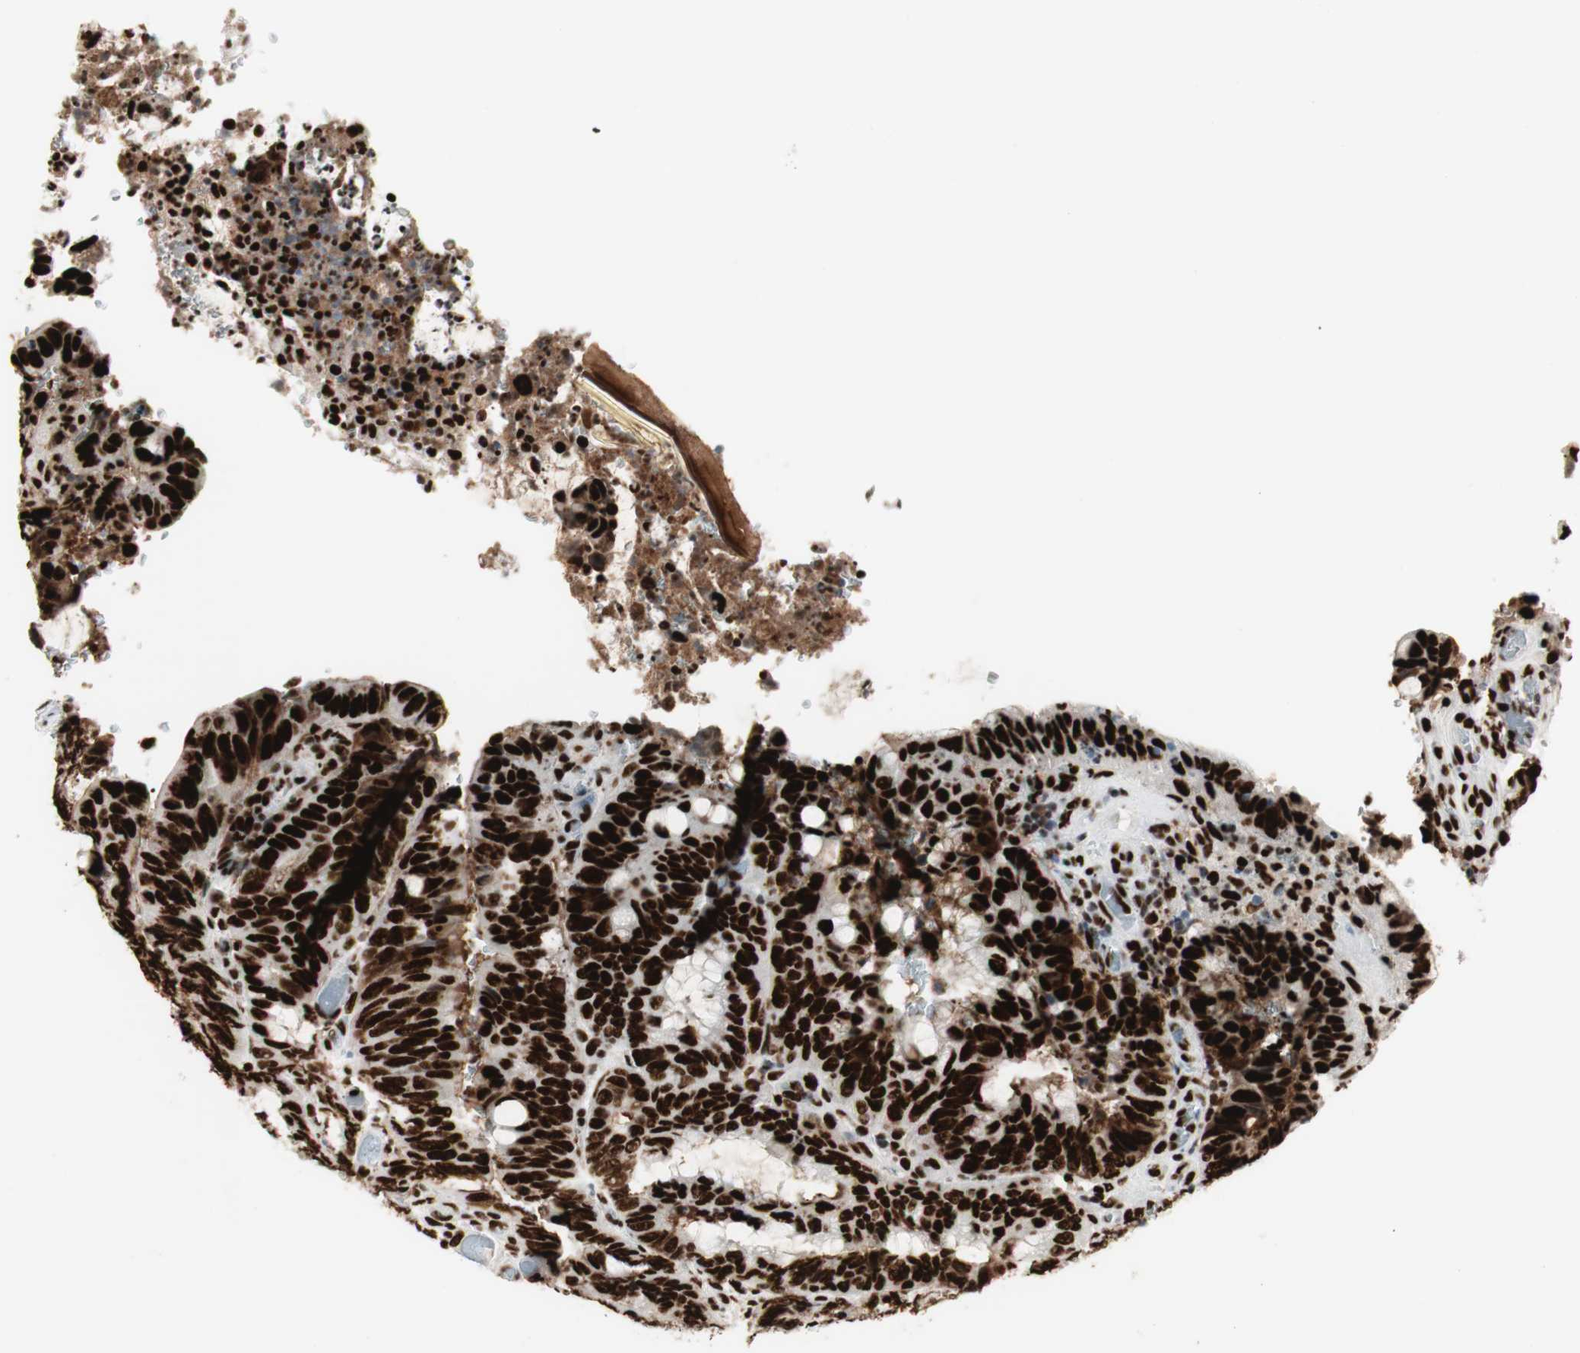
{"staining": {"intensity": "strong", "quantity": ">75%", "location": "nuclear"}, "tissue": "colorectal cancer", "cell_type": "Tumor cells", "image_type": "cancer", "snomed": [{"axis": "morphology", "description": "Normal tissue, NOS"}, {"axis": "morphology", "description": "Adenocarcinoma, NOS"}, {"axis": "topography", "description": "Rectum"}, {"axis": "topography", "description": "Peripheral nerve tissue"}], "caption": "Brown immunohistochemical staining in human colorectal adenocarcinoma demonstrates strong nuclear expression in about >75% of tumor cells.", "gene": "PSME3", "patient": {"sex": "male", "age": 92}}